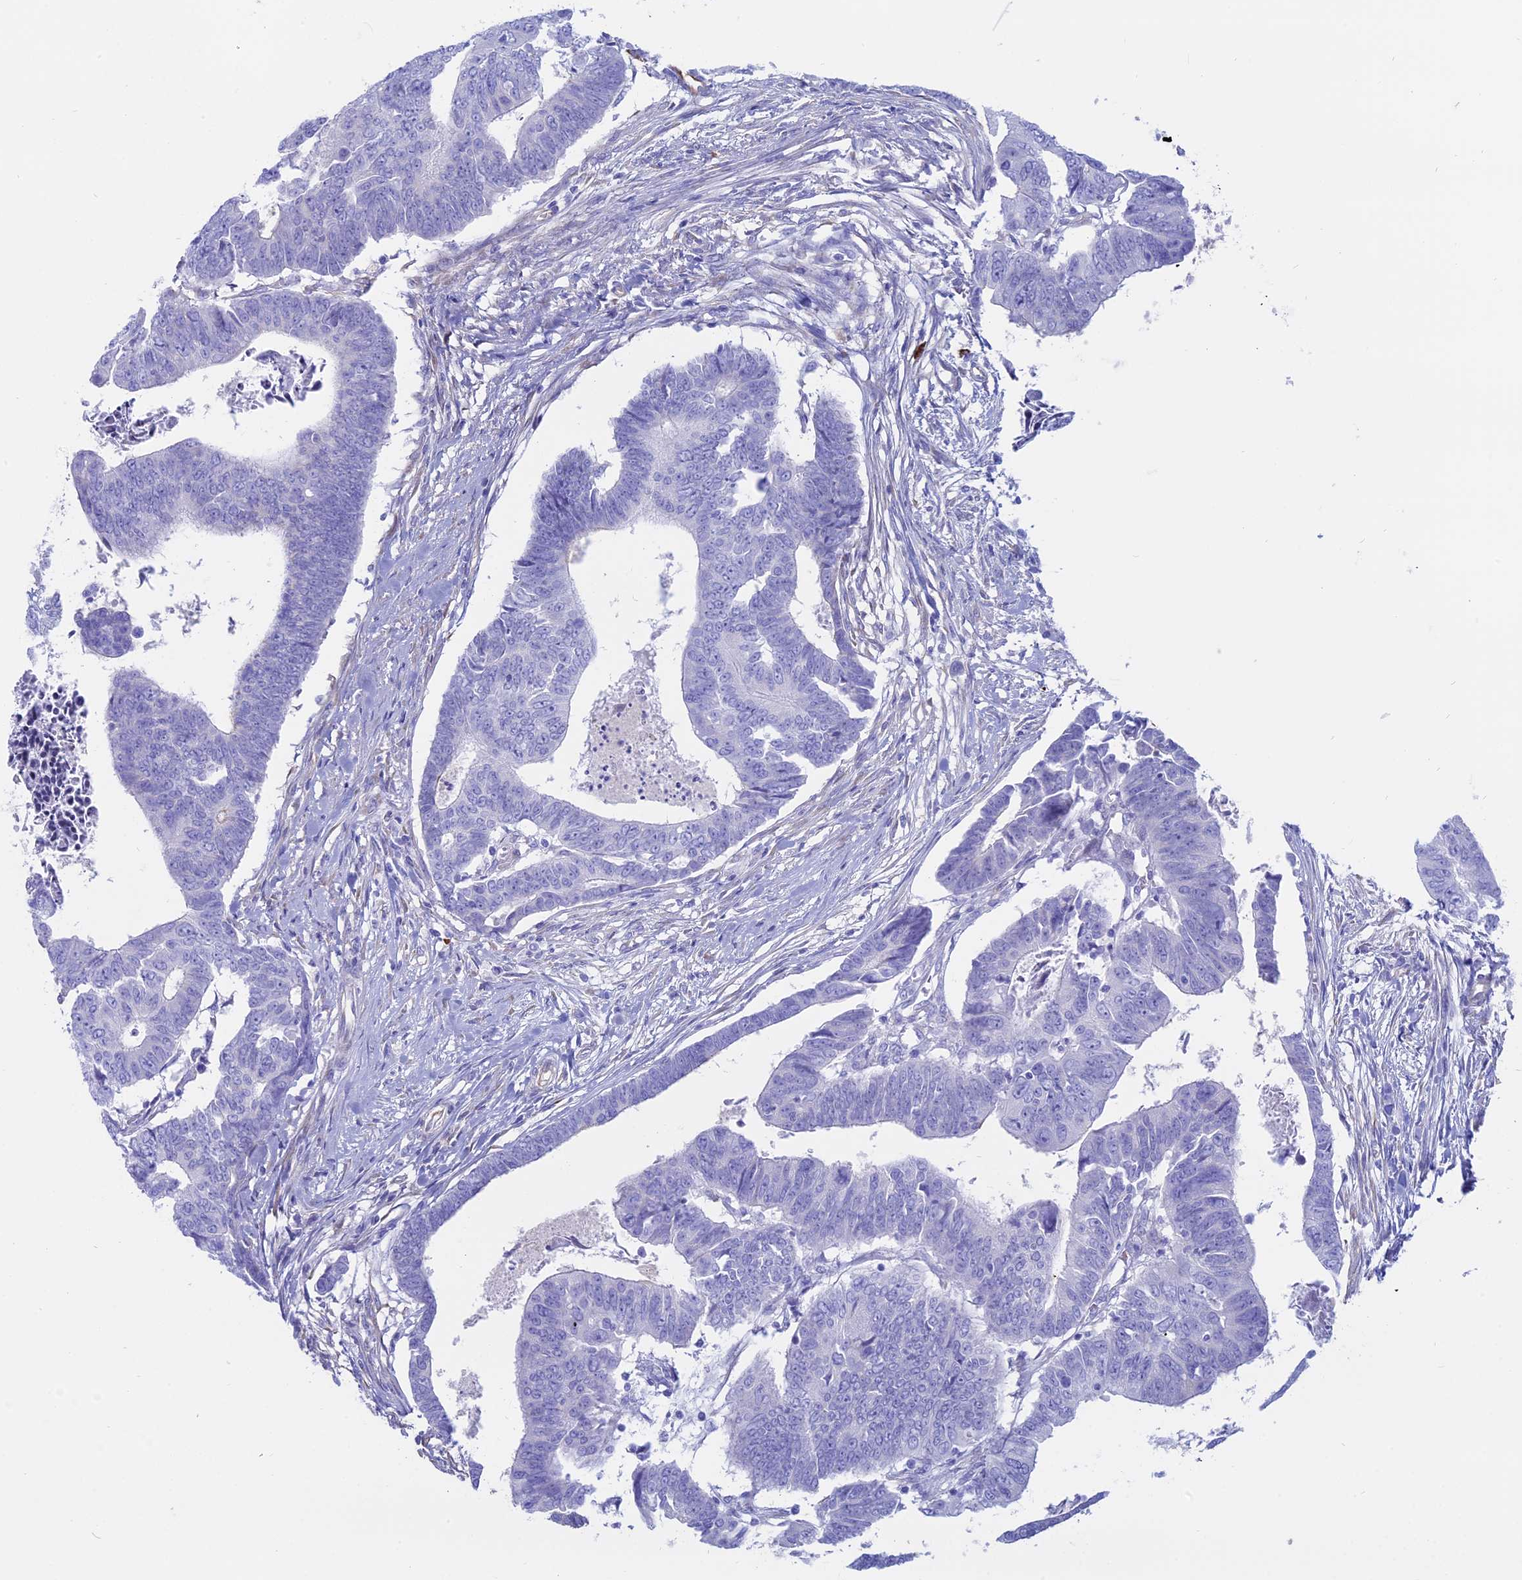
{"staining": {"intensity": "negative", "quantity": "none", "location": "none"}, "tissue": "colorectal cancer", "cell_type": "Tumor cells", "image_type": "cancer", "snomed": [{"axis": "morphology", "description": "Adenocarcinoma, NOS"}, {"axis": "topography", "description": "Rectum"}], "caption": "DAB (3,3'-diaminobenzidine) immunohistochemical staining of human adenocarcinoma (colorectal) shows no significant staining in tumor cells.", "gene": "OR2AE1", "patient": {"sex": "female", "age": 65}}